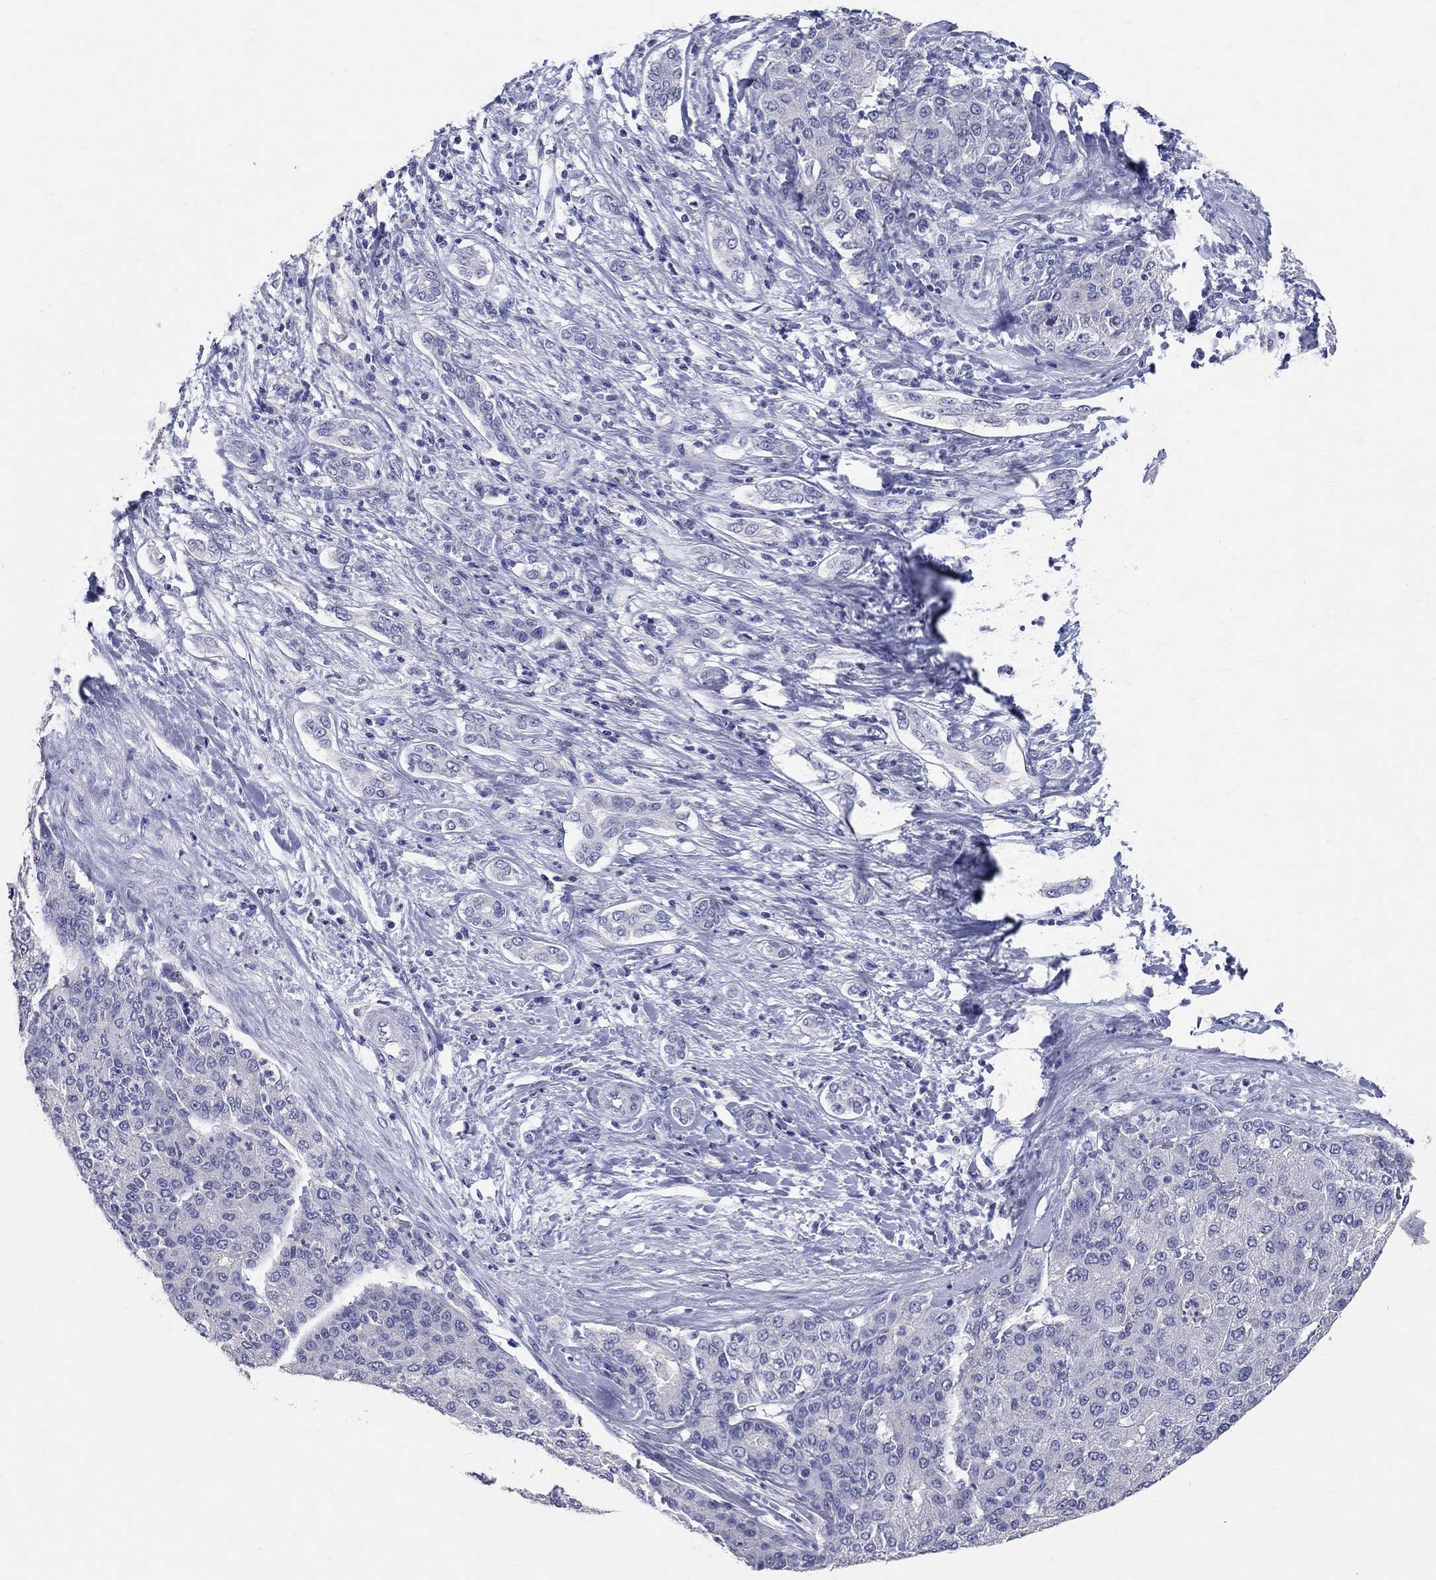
{"staining": {"intensity": "negative", "quantity": "none", "location": "none"}, "tissue": "liver cancer", "cell_type": "Tumor cells", "image_type": "cancer", "snomed": [{"axis": "morphology", "description": "Carcinoma, Hepatocellular, NOS"}, {"axis": "topography", "description": "Liver"}], "caption": "This photomicrograph is of liver hepatocellular carcinoma stained with IHC to label a protein in brown with the nuclei are counter-stained blue. There is no staining in tumor cells.", "gene": "SOX2", "patient": {"sex": "male", "age": 65}}